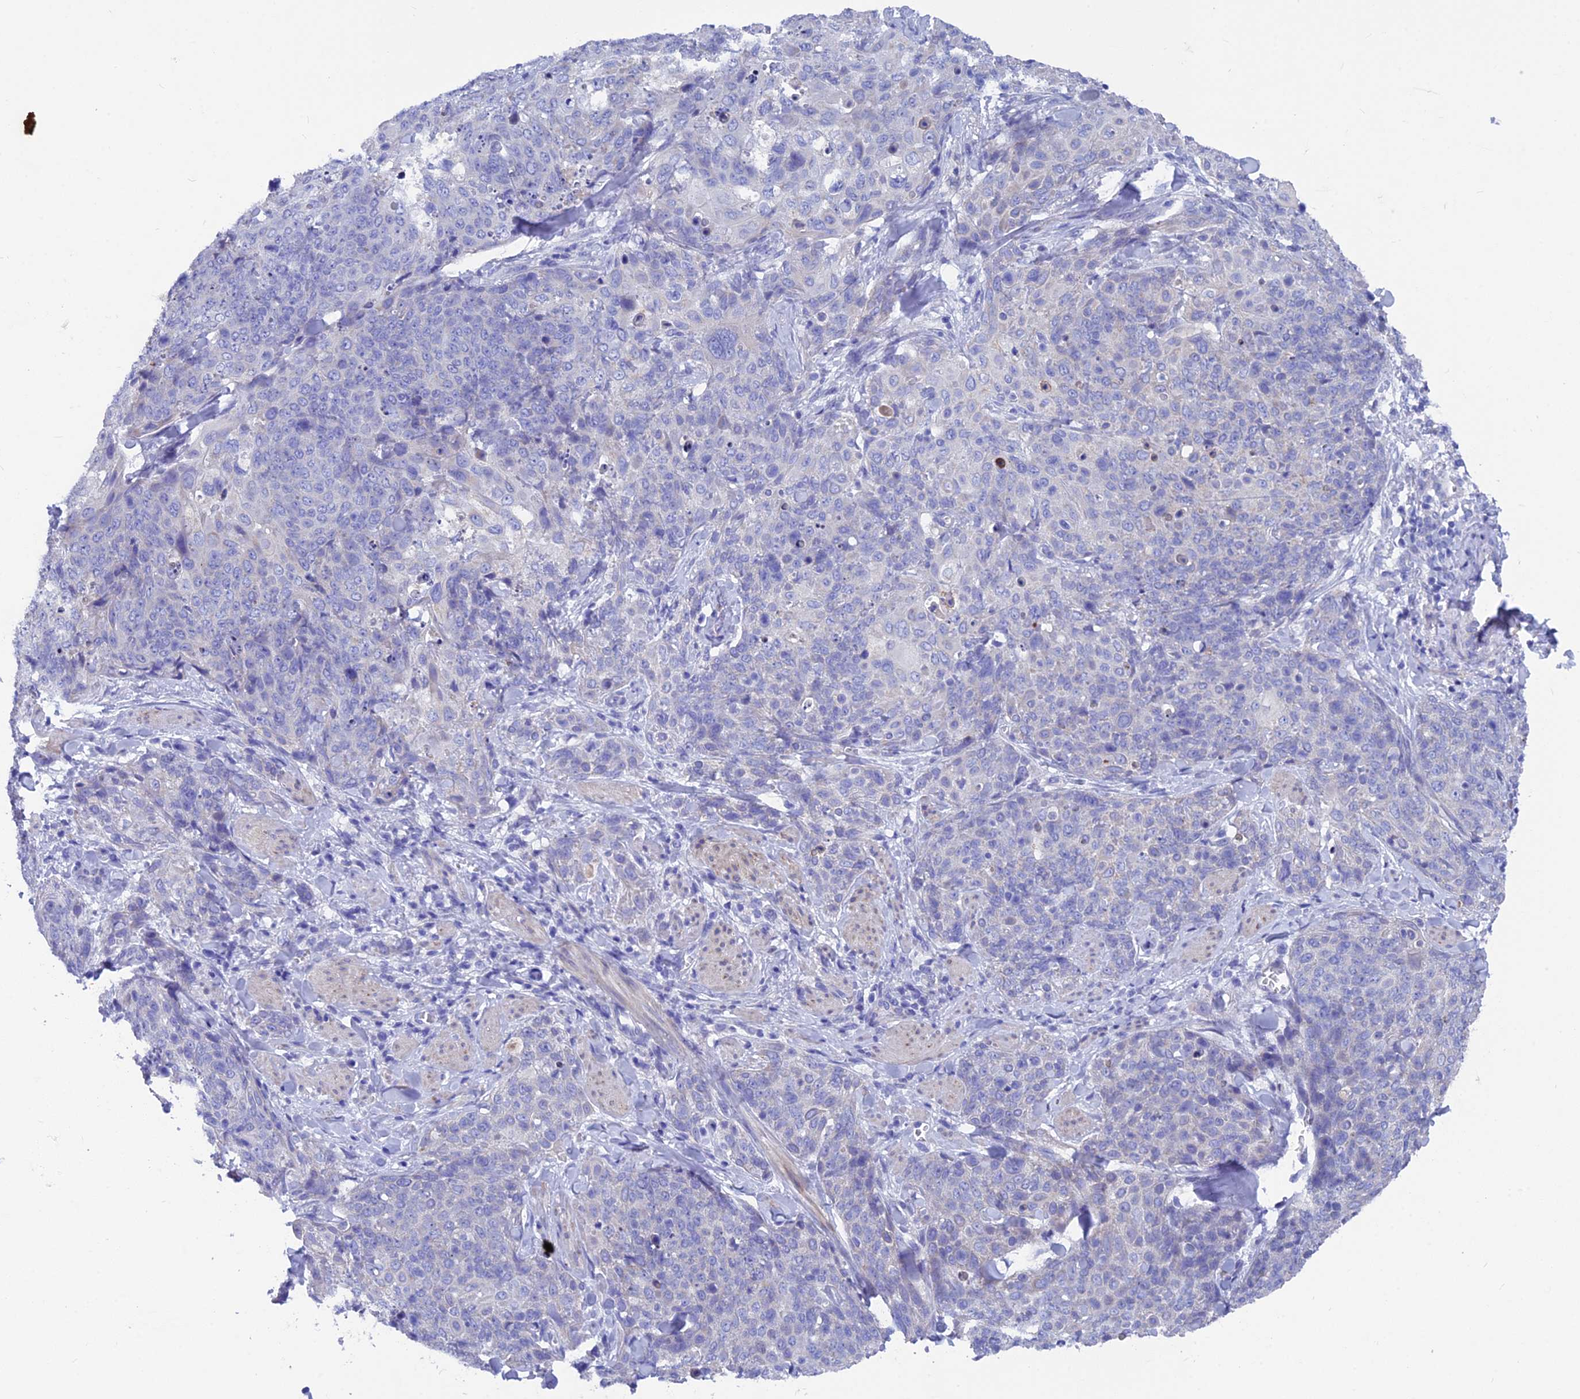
{"staining": {"intensity": "negative", "quantity": "none", "location": "none"}, "tissue": "skin cancer", "cell_type": "Tumor cells", "image_type": "cancer", "snomed": [{"axis": "morphology", "description": "Squamous cell carcinoma, NOS"}, {"axis": "topography", "description": "Skin"}, {"axis": "topography", "description": "Vulva"}], "caption": "Human skin cancer (squamous cell carcinoma) stained for a protein using IHC displays no expression in tumor cells.", "gene": "AK4", "patient": {"sex": "female", "age": 85}}